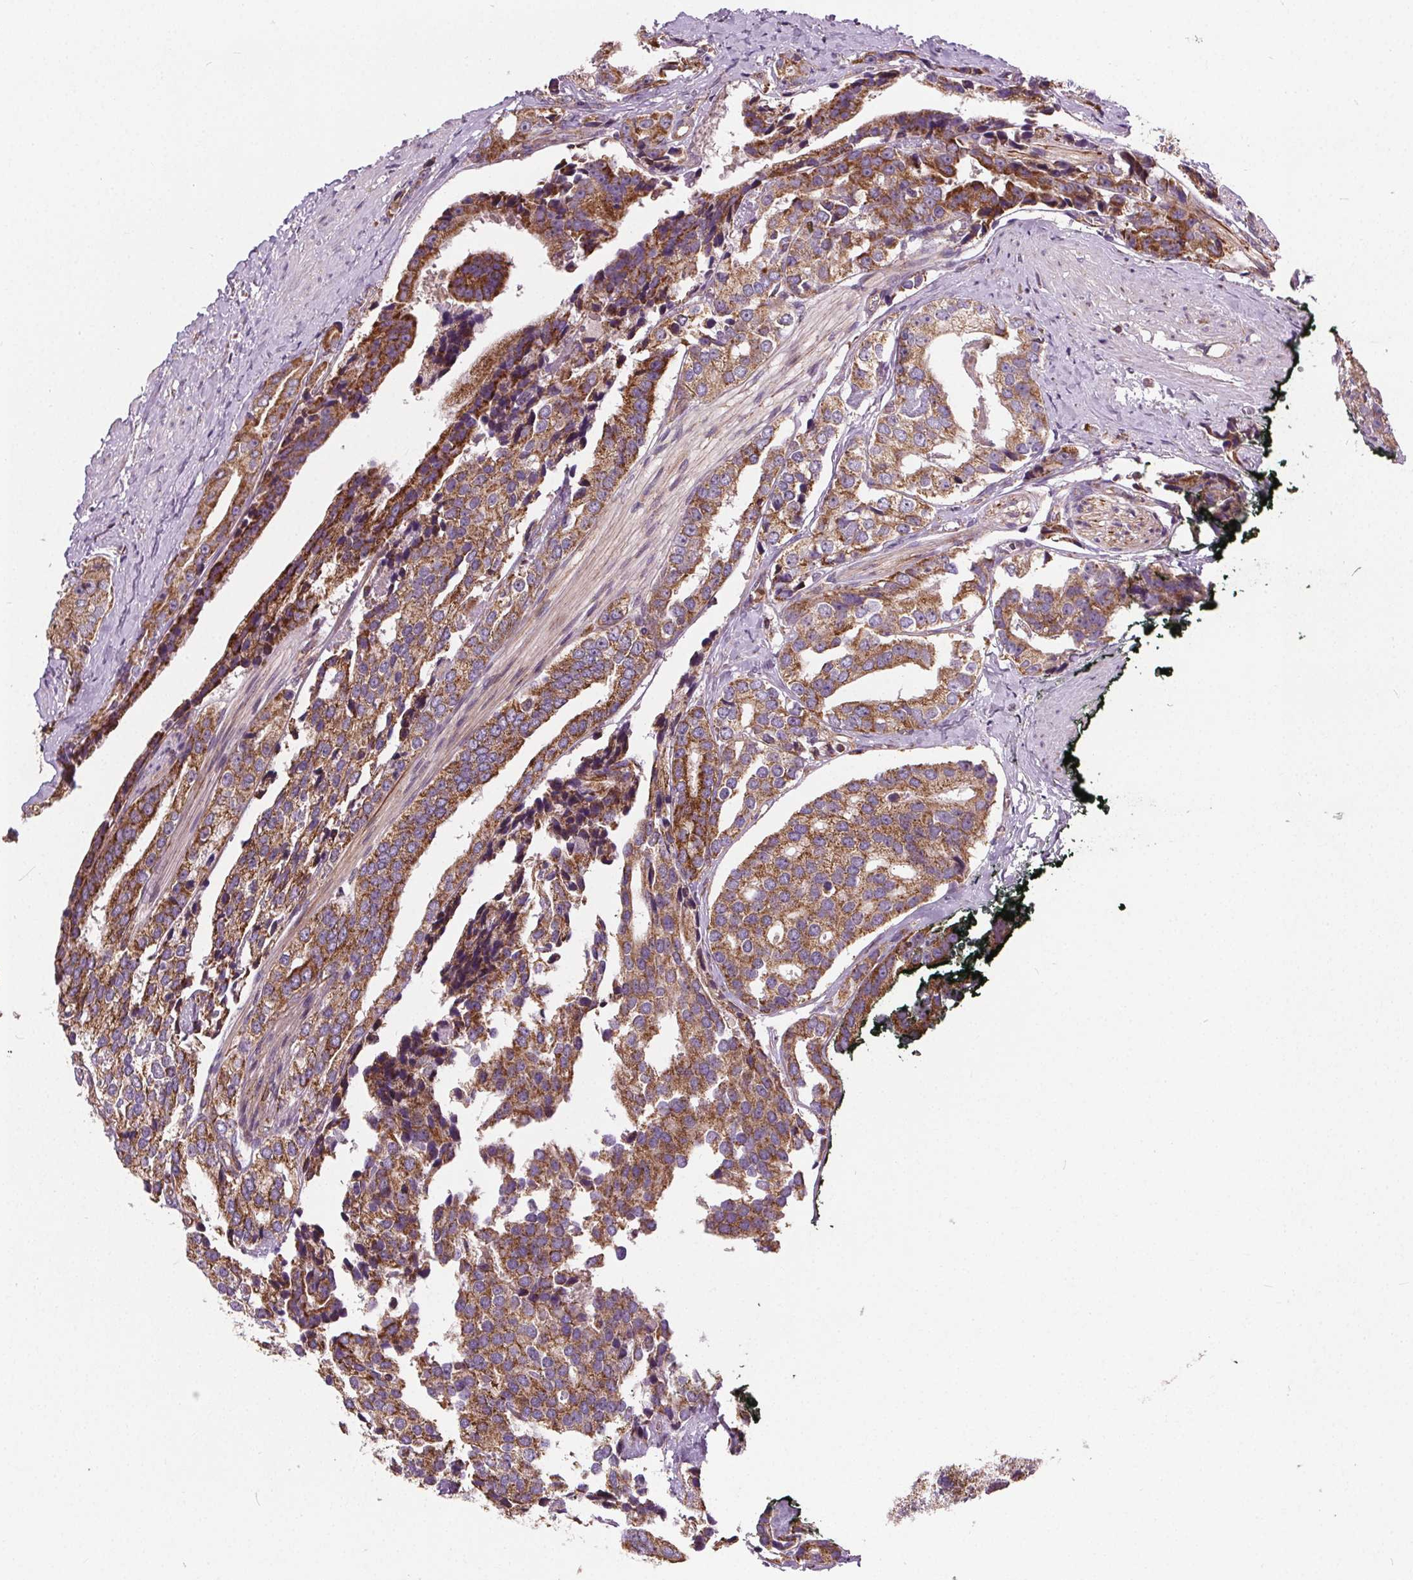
{"staining": {"intensity": "moderate", "quantity": "25%-75%", "location": "cytoplasmic/membranous"}, "tissue": "prostate cancer", "cell_type": "Tumor cells", "image_type": "cancer", "snomed": [{"axis": "morphology", "description": "Adenocarcinoma, High grade"}, {"axis": "topography", "description": "Prostate"}], "caption": "Prostate cancer (adenocarcinoma (high-grade)) tissue shows moderate cytoplasmic/membranous expression in approximately 25%-75% of tumor cells", "gene": "GOLT1B", "patient": {"sex": "male", "age": 71}}